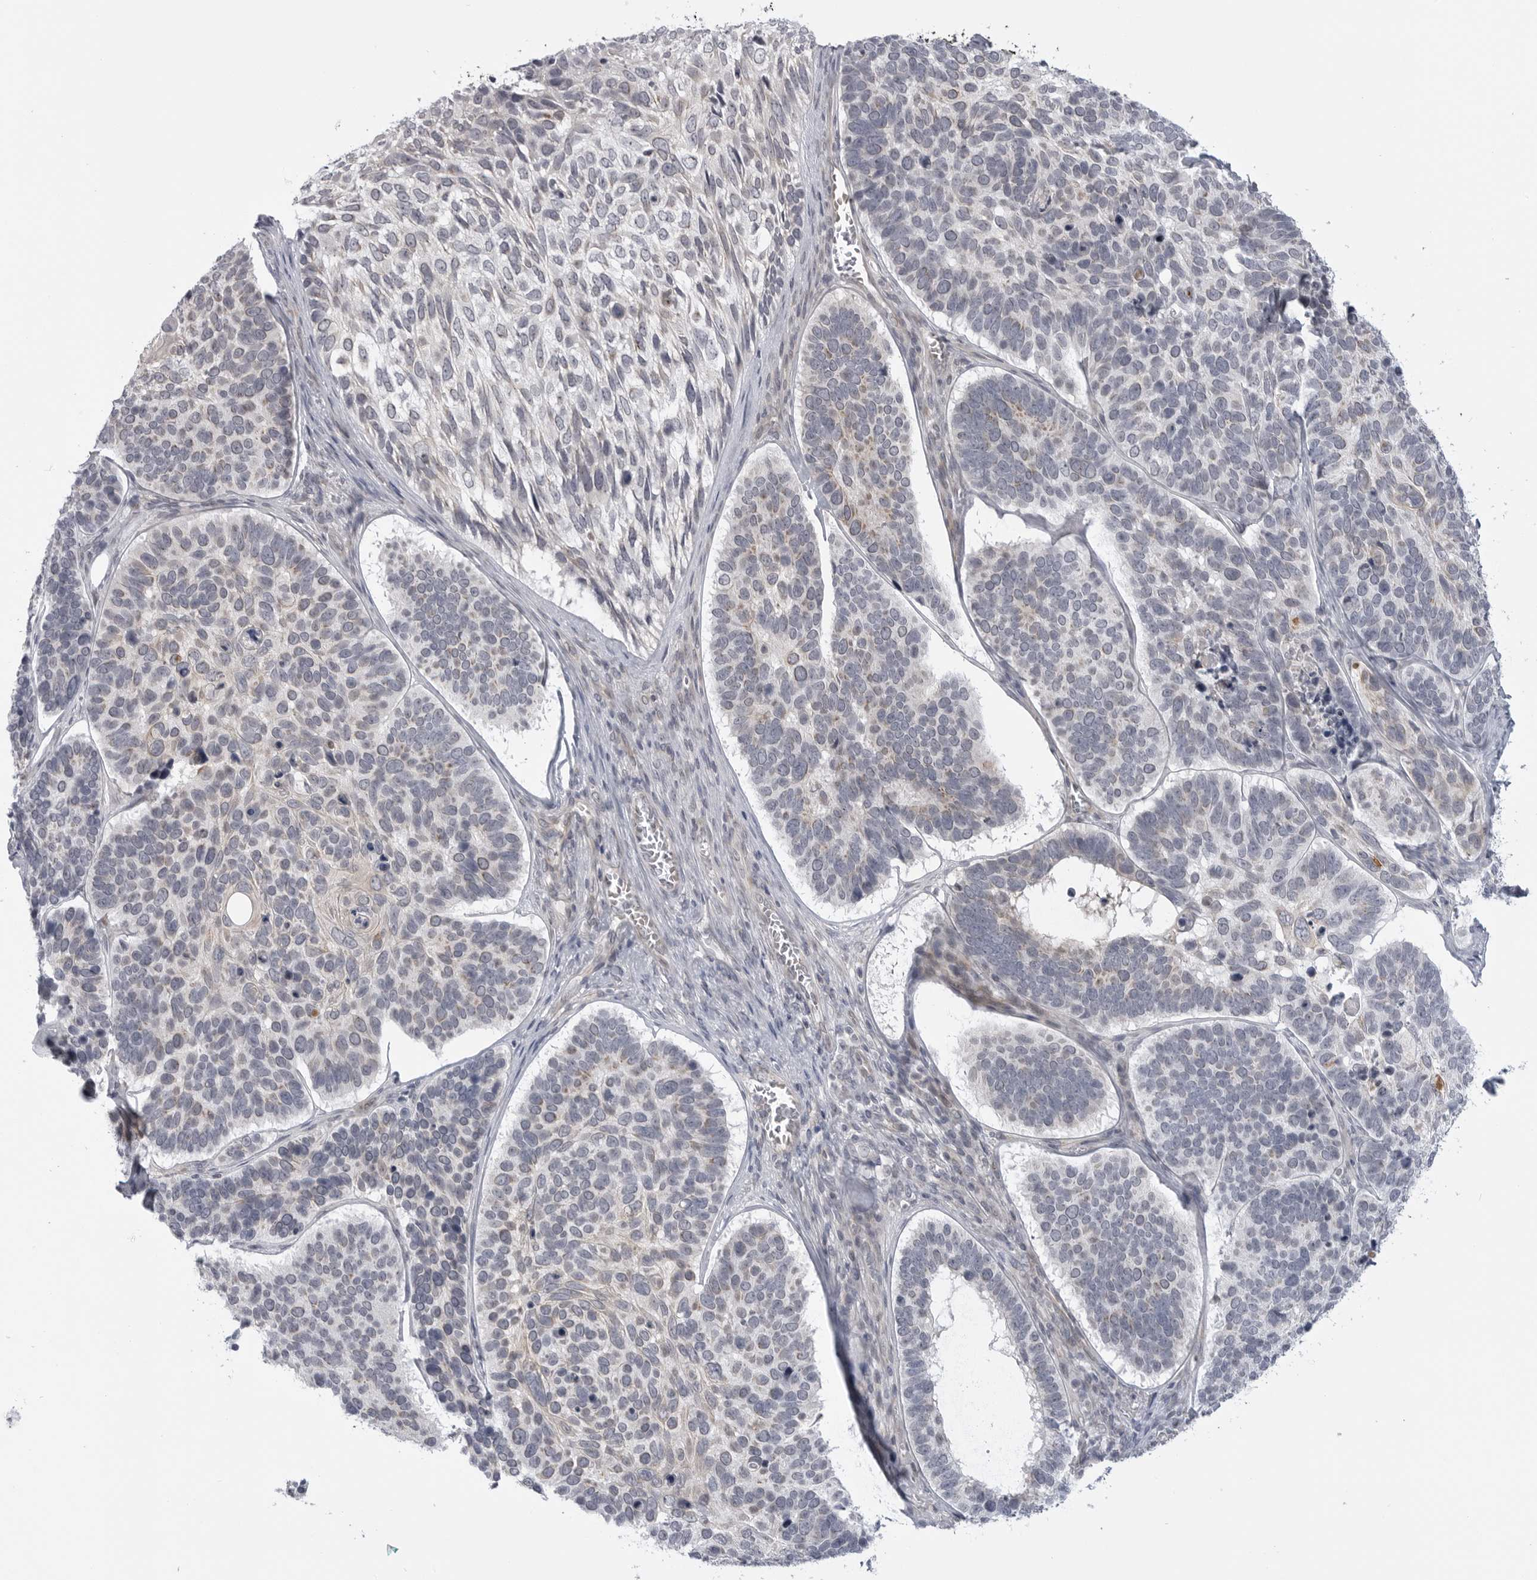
{"staining": {"intensity": "weak", "quantity": "<25%", "location": "cytoplasmic/membranous"}, "tissue": "skin cancer", "cell_type": "Tumor cells", "image_type": "cancer", "snomed": [{"axis": "morphology", "description": "Basal cell carcinoma"}, {"axis": "topography", "description": "Skin"}], "caption": "Immunohistochemical staining of human basal cell carcinoma (skin) demonstrates no significant positivity in tumor cells.", "gene": "LRRC45", "patient": {"sex": "male", "age": 62}}